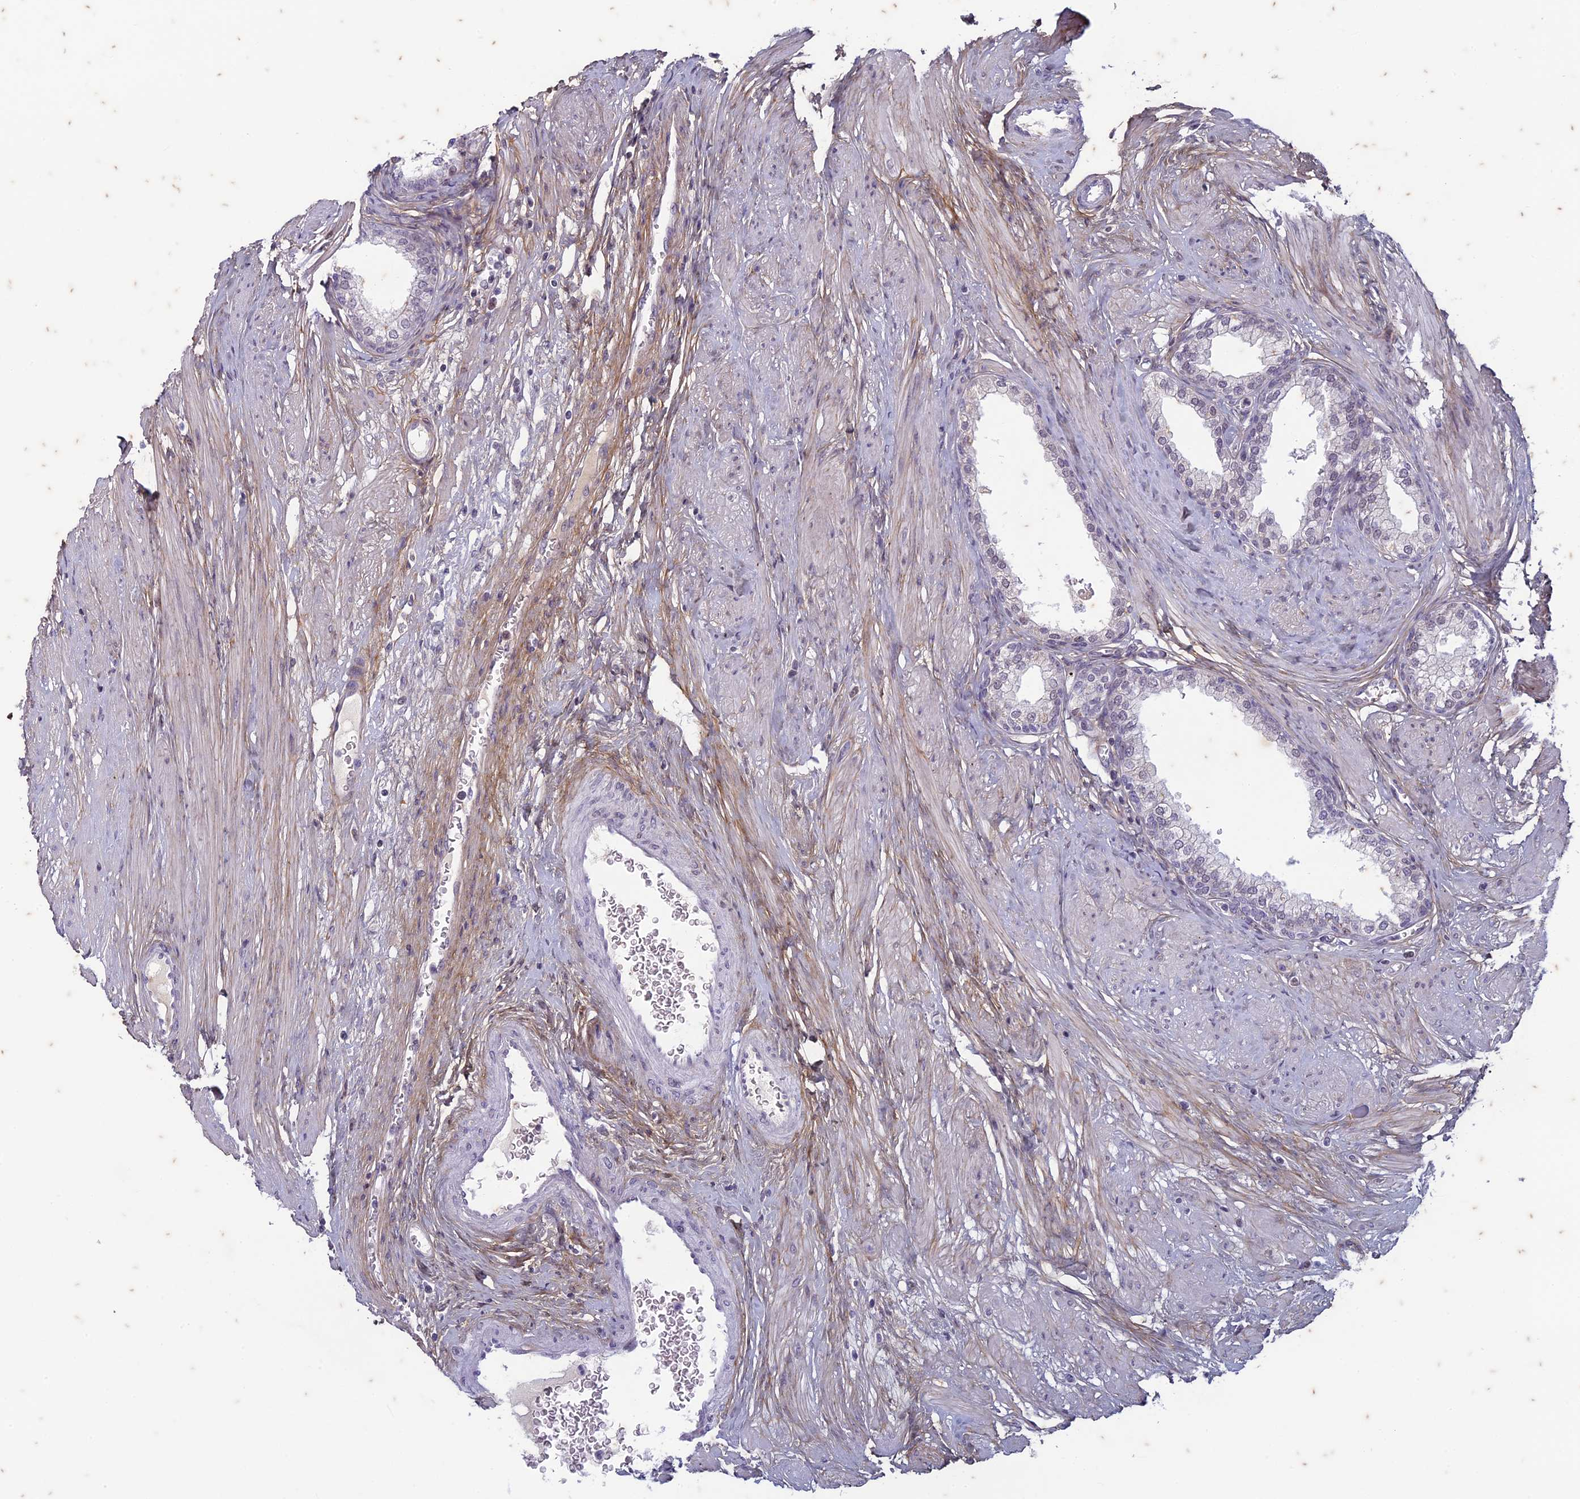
{"staining": {"intensity": "weak", "quantity": "<25%", "location": "nuclear"}, "tissue": "prostate", "cell_type": "Glandular cells", "image_type": "normal", "snomed": [{"axis": "morphology", "description": "Normal tissue, NOS"}, {"axis": "morphology", "description": "Urothelial carcinoma, Low grade"}, {"axis": "topography", "description": "Urinary bladder"}, {"axis": "topography", "description": "Prostate"}], "caption": "Human prostate stained for a protein using immunohistochemistry (IHC) reveals no expression in glandular cells.", "gene": "PABPN1L", "patient": {"sex": "male", "age": 60}}